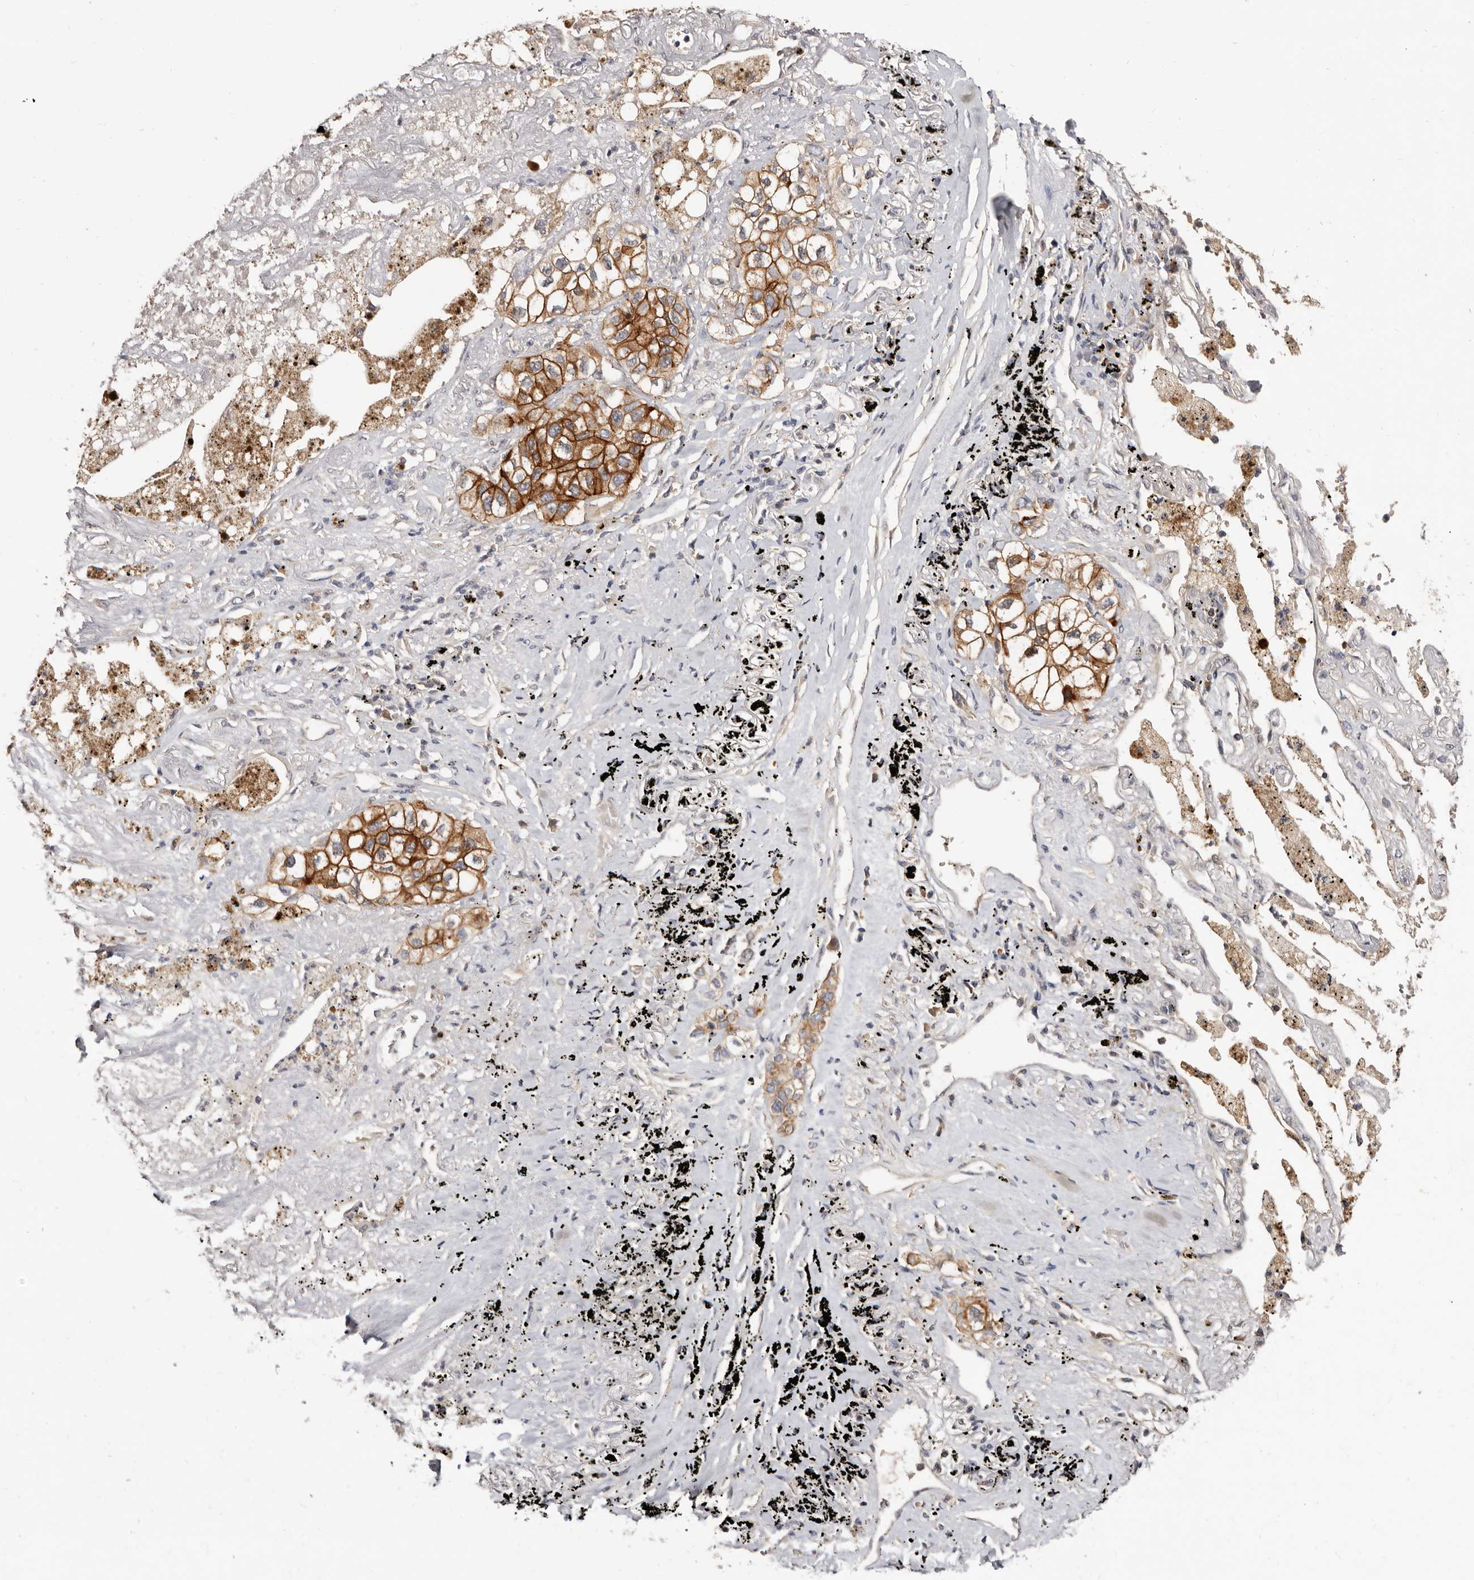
{"staining": {"intensity": "moderate", "quantity": ">75%", "location": "cytoplasmic/membranous"}, "tissue": "lung cancer", "cell_type": "Tumor cells", "image_type": "cancer", "snomed": [{"axis": "morphology", "description": "Adenocarcinoma, NOS"}, {"axis": "topography", "description": "Lung"}], "caption": "Tumor cells exhibit medium levels of moderate cytoplasmic/membranous positivity in approximately >75% of cells in lung cancer.", "gene": "INAVA", "patient": {"sex": "male", "age": 63}}